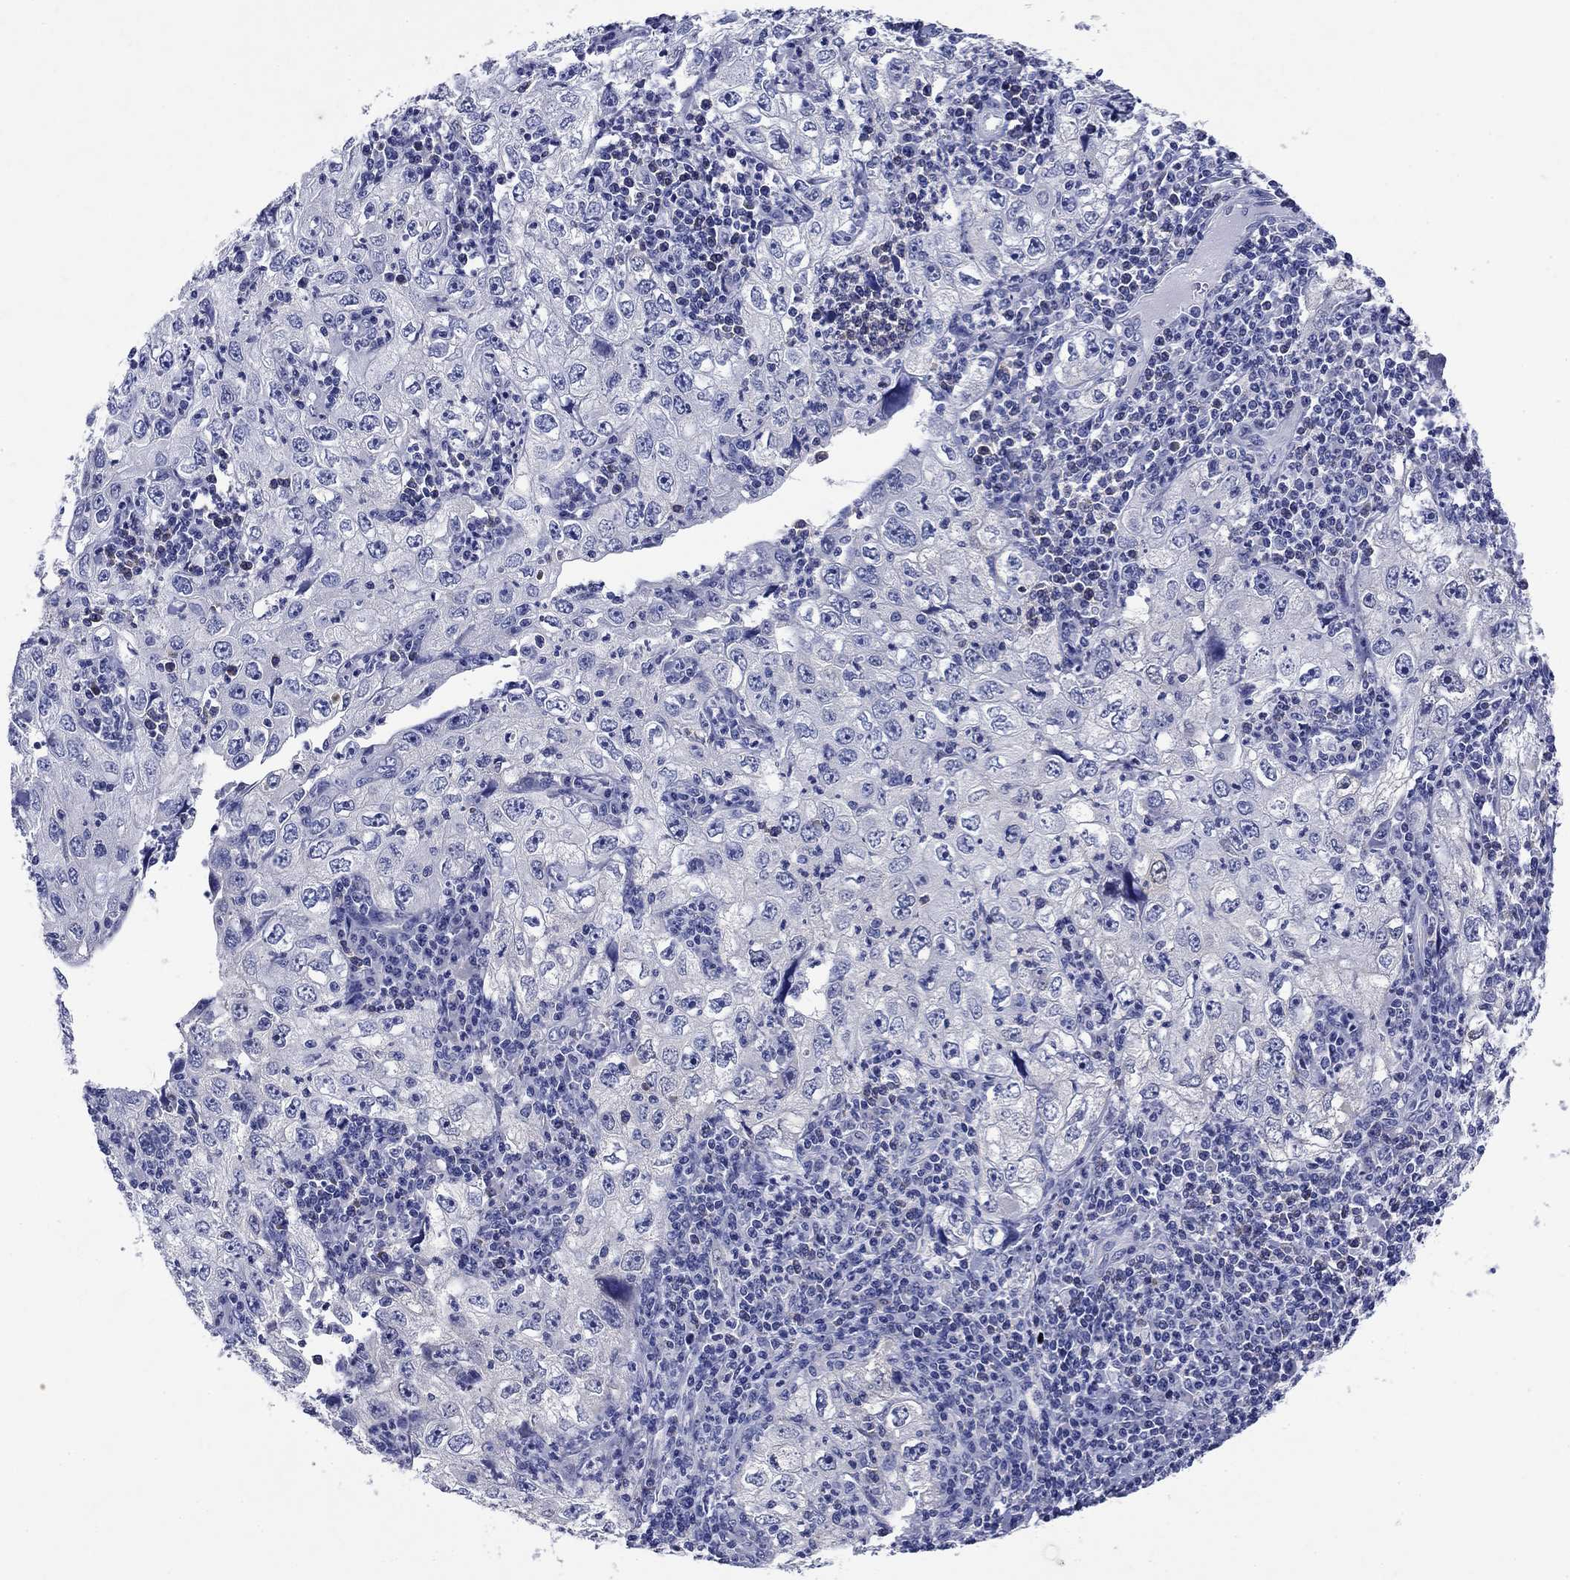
{"staining": {"intensity": "negative", "quantity": "none", "location": "none"}, "tissue": "cervical cancer", "cell_type": "Tumor cells", "image_type": "cancer", "snomed": [{"axis": "morphology", "description": "Squamous cell carcinoma, NOS"}, {"axis": "topography", "description": "Cervix"}], "caption": "A high-resolution photomicrograph shows immunohistochemistry (IHC) staining of squamous cell carcinoma (cervical), which exhibits no significant positivity in tumor cells.", "gene": "SULT2B1", "patient": {"sex": "female", "age": 24}}